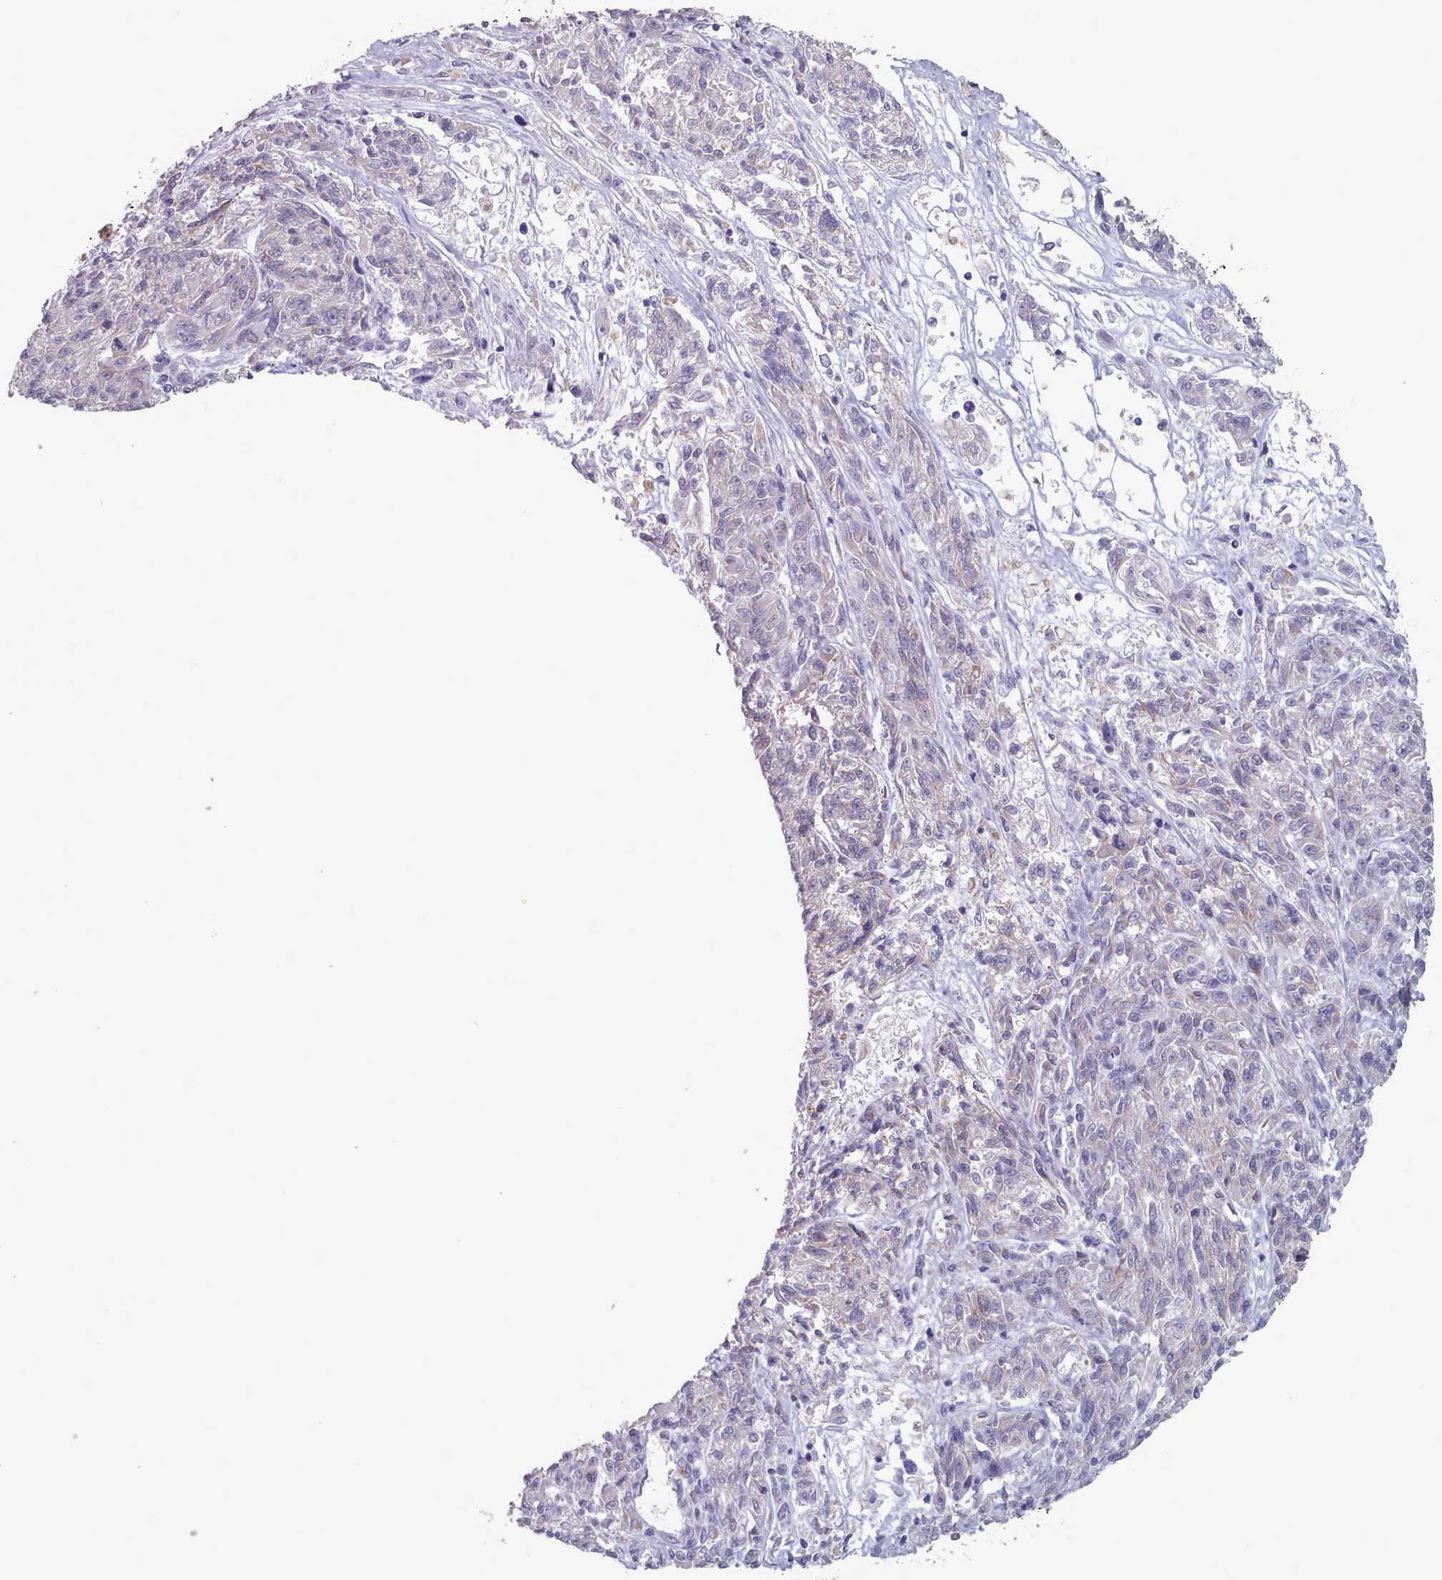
{"staining": {"intensity": "negative", "quantity": "none", "location": "none"}, "tissue": "melanoma", "cell_type": "Tumor cells", "image_type": "cancer", "snomed": [{"axis": "morphology", "description": "Malignant melanoma, NOS"}, {"axis": "topography", "description": "Skin"}], "caption": "Micrograph shows no significant protein positivity in tumor cells of malignant melanoma.", "gene": "TRARG1", "patient": {"sex": "male", "age": 53}}